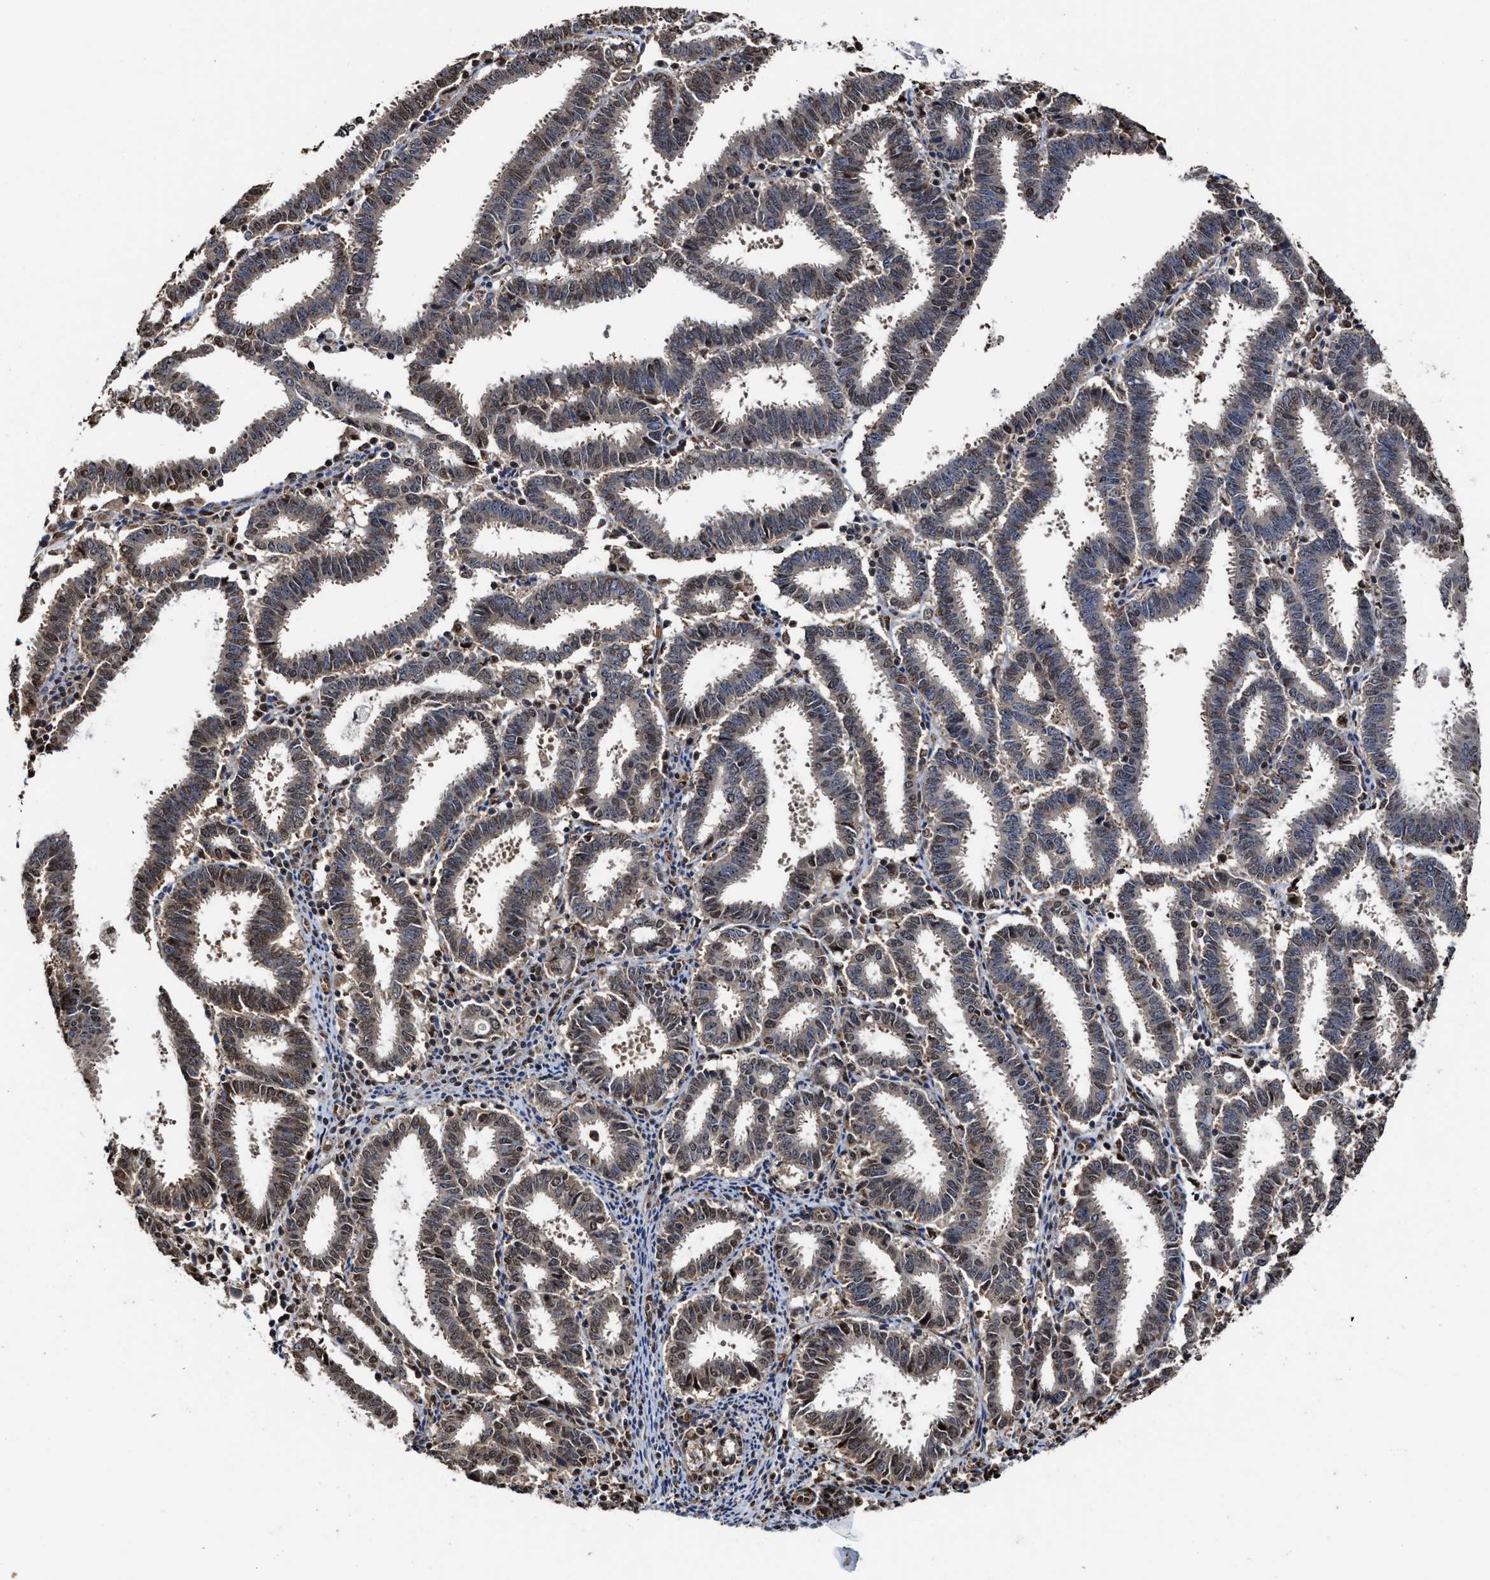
{"staining": {"intensity": "moderate", "quantity": "25%-75%", "location": "nuclear"}, "tissue": "endometrial cancer", "cell_type": "Tumor cells", "image_type": "cancer", "snomed": [{"axis": "morphology", "description": "Adenocarcinoma, NOS"}, {"axis": "topography", "description": "Uterus"}], "caption": "Protein expression analysis of endometrial cancer exhibits moderate nuclear positivity in approximately 25%-75% of tumor cells. (DAB IHC, brown staining for protein, blue staining for nuclei).", "gene": "SEPTIN2", "patient": {"sex": "female", "age": 83}}